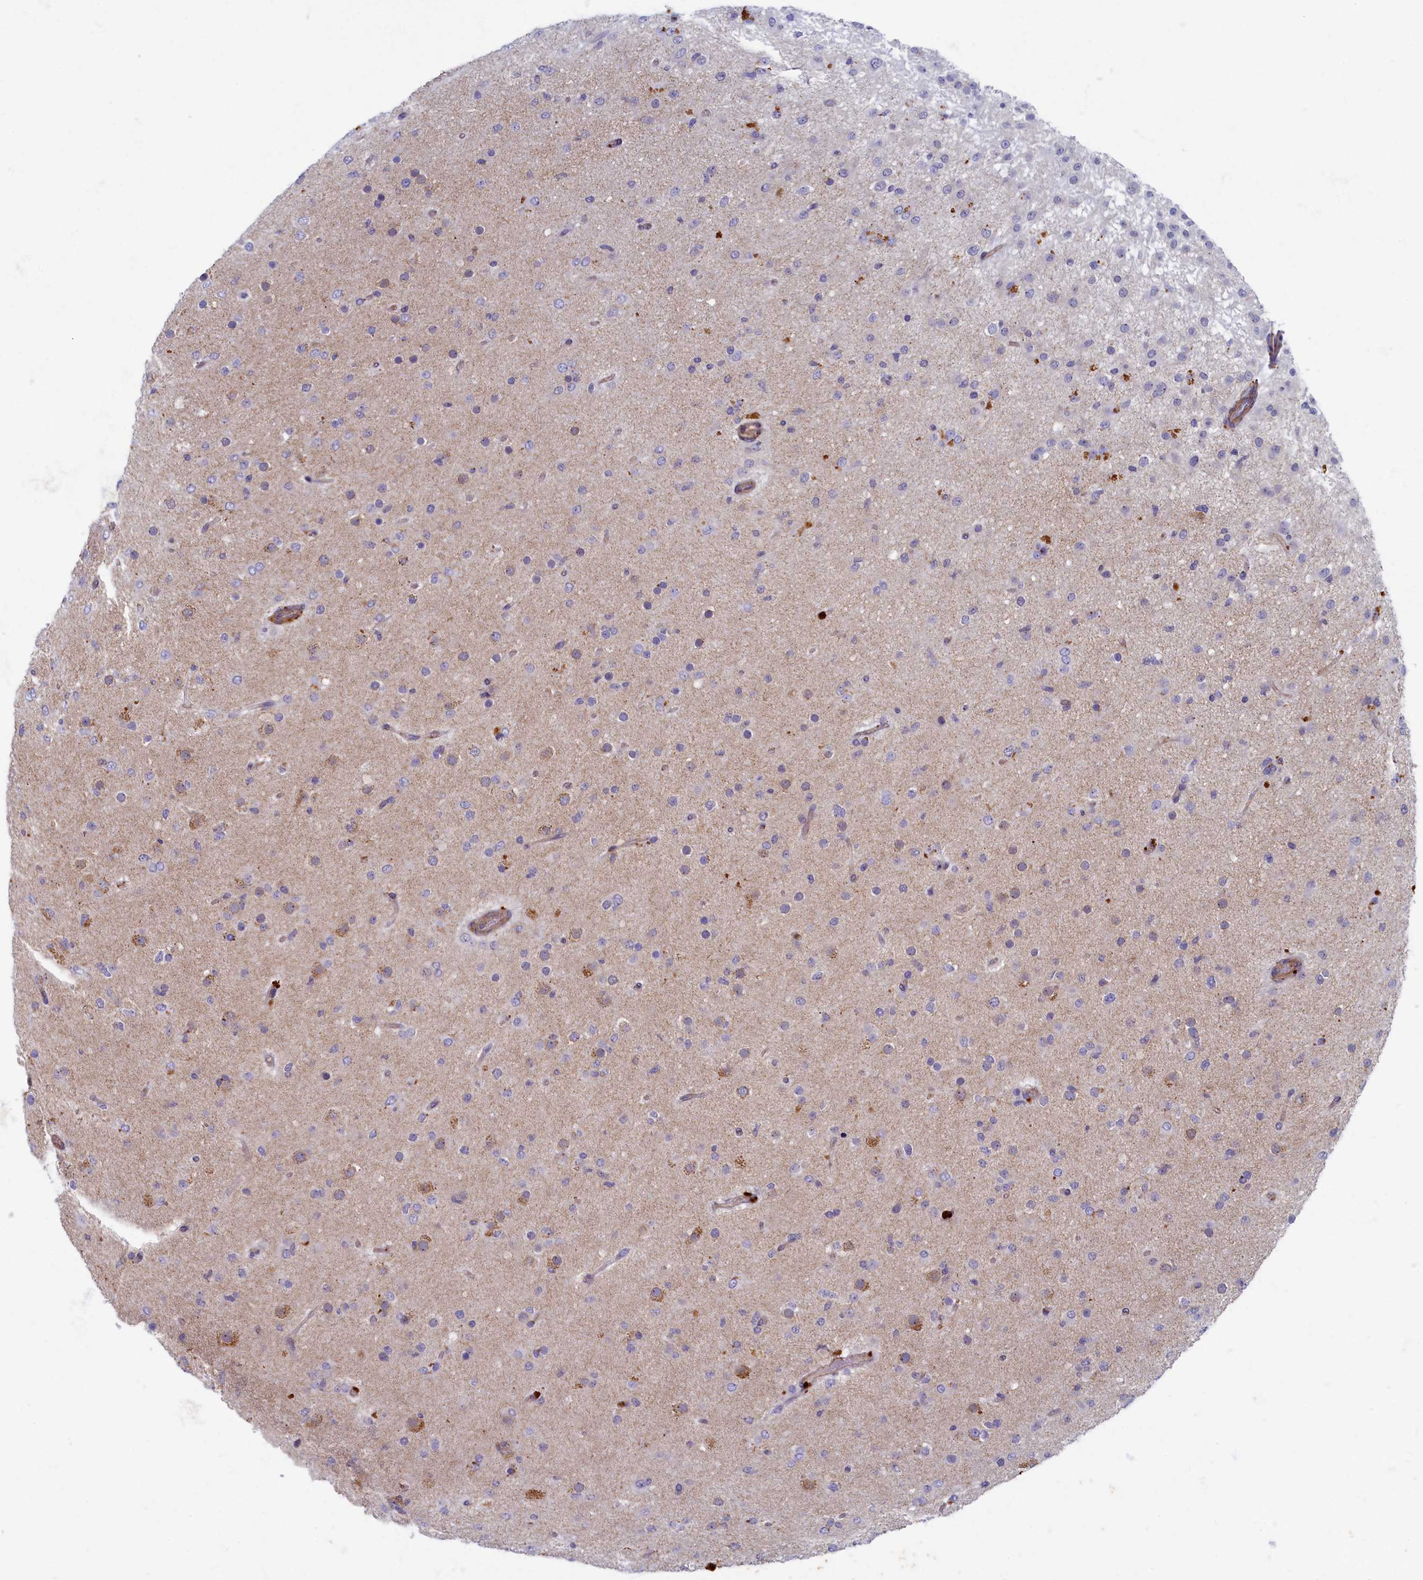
{"staining": {"intensity": "negative", "quantity": "none", "location": "none"}, "tissue": "glioma", "cell_type": "Tumor cells", "image_type": "cancer", "snomed": [{"axis": "morphology", "description": "Glioma, malignant, Low grade"}, {"axis": "topography", "description": "Brain"}], "caption": "Tumor cells are negative for brown protein staining in glioma.", "gene": "PSMG2", "patient": {"sex": "male", "age": 65}}